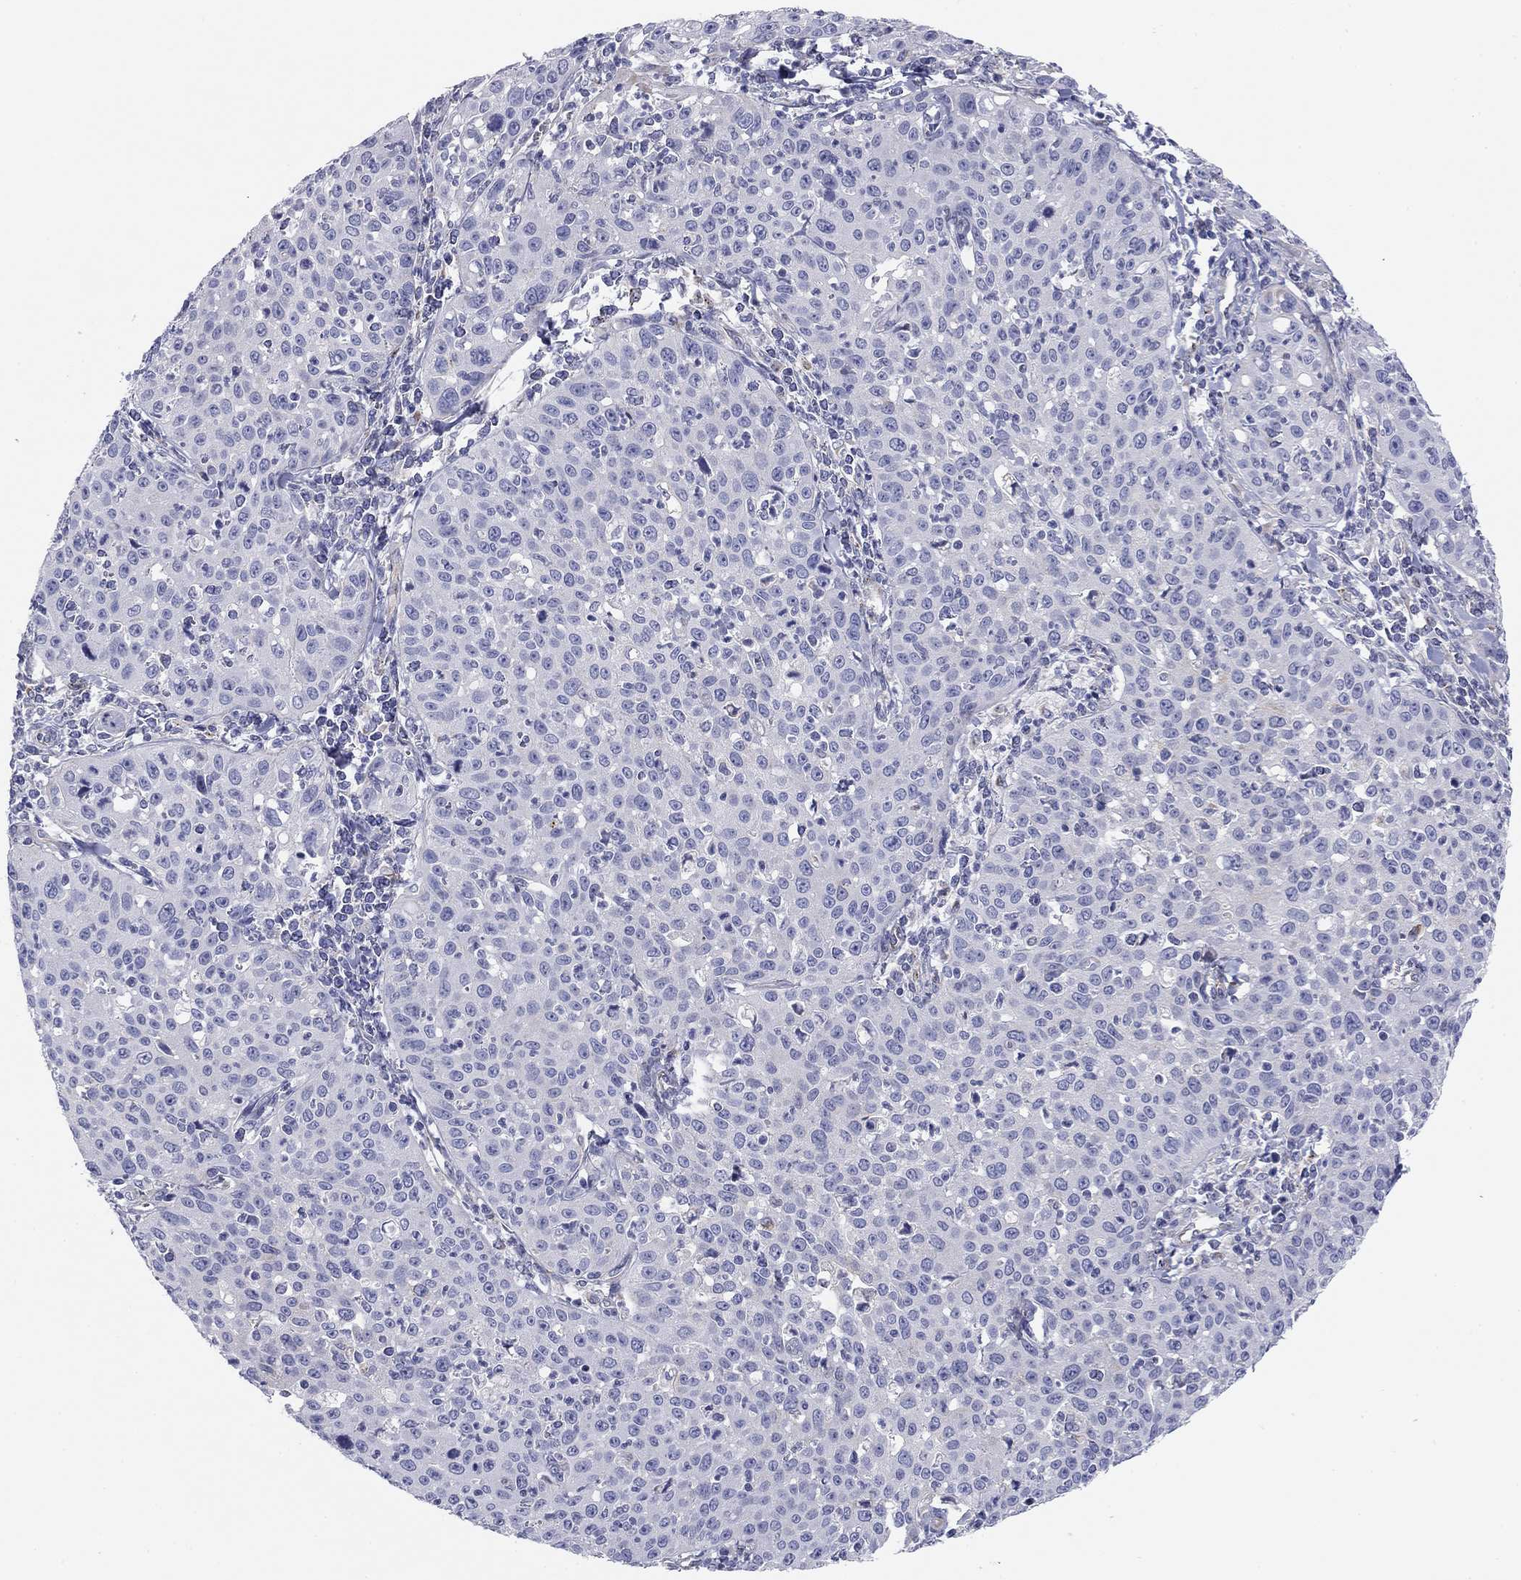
{"staining": {"intensity": "negative", "quantity": "none", "location": "none"}, "tissue": "cervical cancer", "cell_type": "Tumor cells", "image_type": "cancer", "snomed": [{"axis": "morphology", "description": "Squamous cell carcinoma, NOS"}, {"axis": "topography", "description": "Cervix"}], "caption": "Cervical squamous cell carcinoma was stained to show a protein in brown. There is no significant staining in tumor cells.", "gene": "SEPTIN3", "patient": {"sex": "female", "age": 26}}